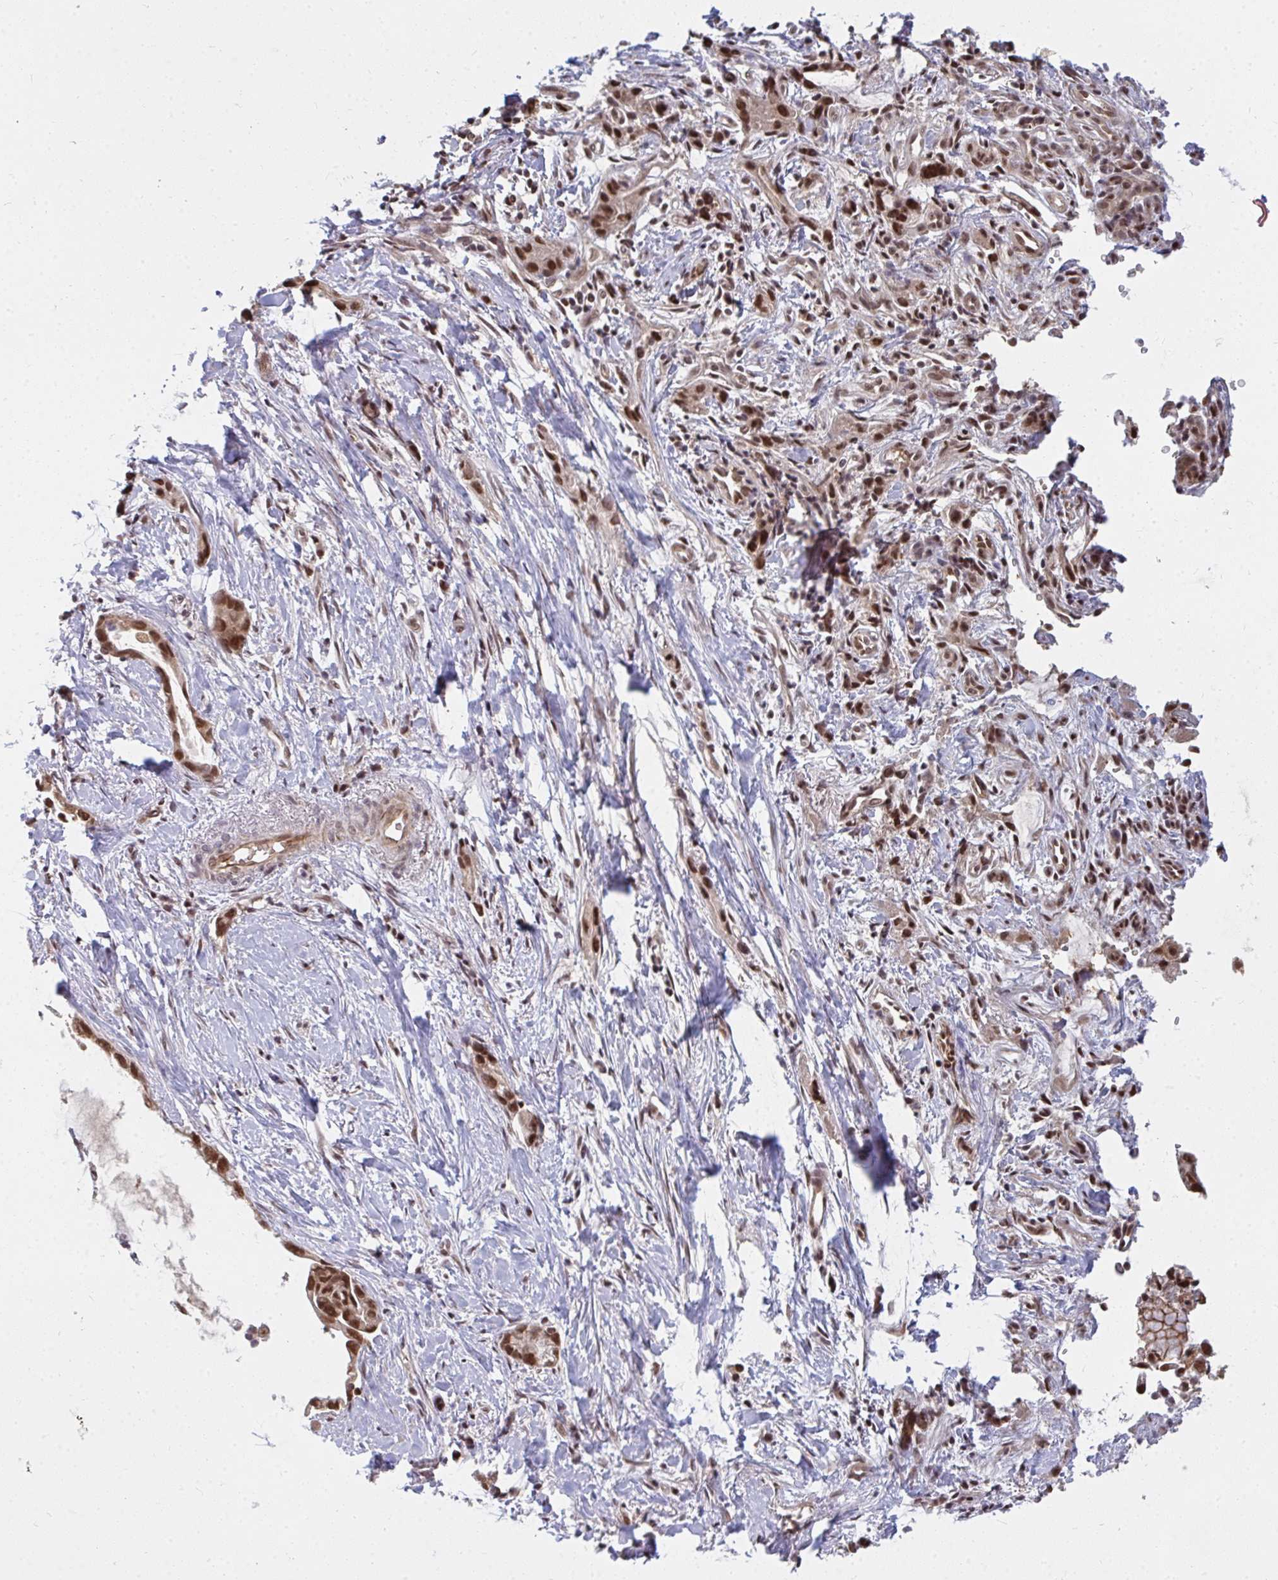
{"staining": {"intensity": "moderate", "quantity": ">75%", "location": "nuclear"}, "tissue": "stomach cancer", "cell_type": "Tumor cells", "image_type": "cancer", "snomed": [{"axis": "morphology", "description": "Adenocarcinoma, NOS"}, {"axis": "topography", "description": "Stomach"}], "caption": "IHC of stomach cancer reveals medium levels of moderate nuclear expression in approximately >75% of tumor cells.", "gene": "GTF3C6", "patient": {"sex": "male", "age": 55}}